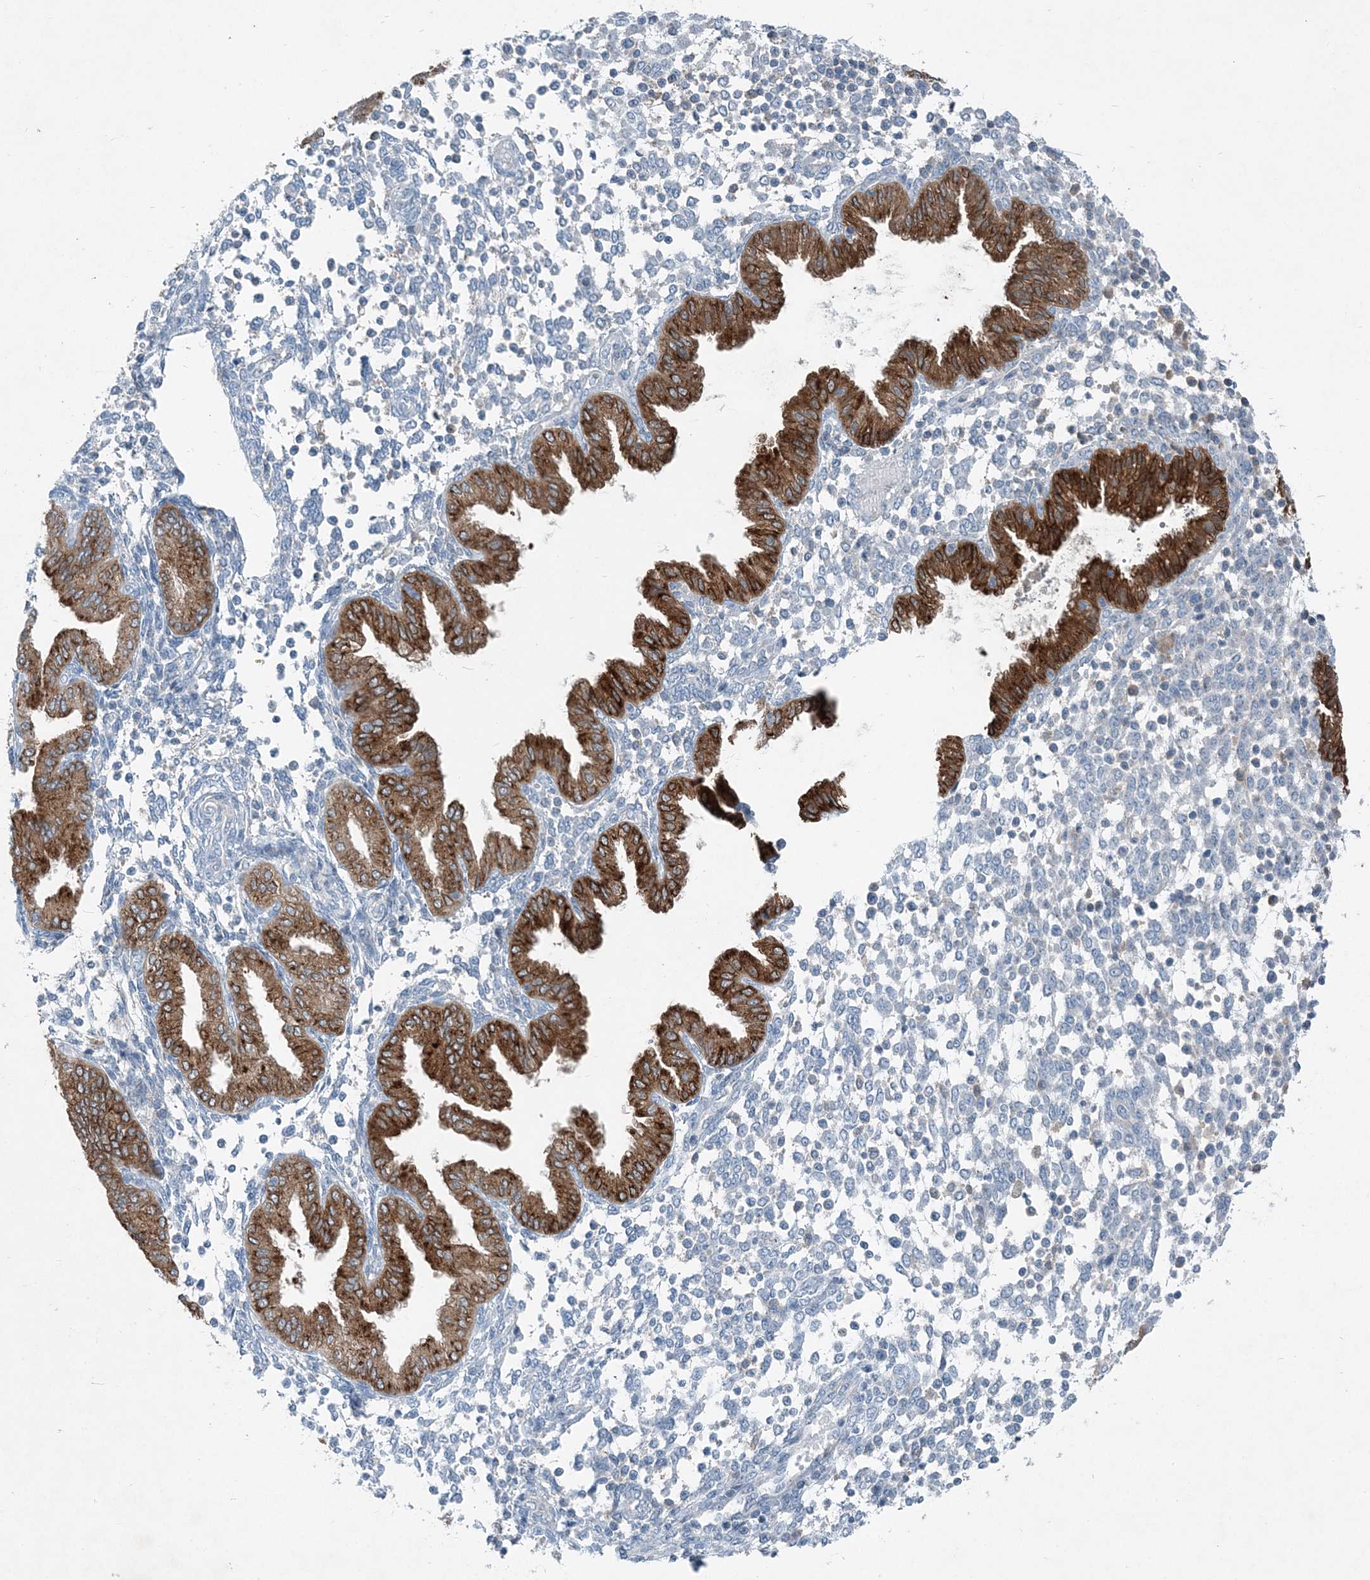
{"staining": {"intensity": "negative", "quantity": "none", "location": "none"}, "tissue": "endometrium", "cell_type": "Cells in endometrial stroma", "image_type": "normal", "snomed": [{"axis": "morphology", "description": "Normal tissue, NOS"}, {"axis": "topography", "description": "Endometrium"}], "caption": "Image shows no protein positivity in cells in endometrial stroma of benign endometrium.", "gene": "ARMH1", "patient": {"sex": "female", "age": 53}}